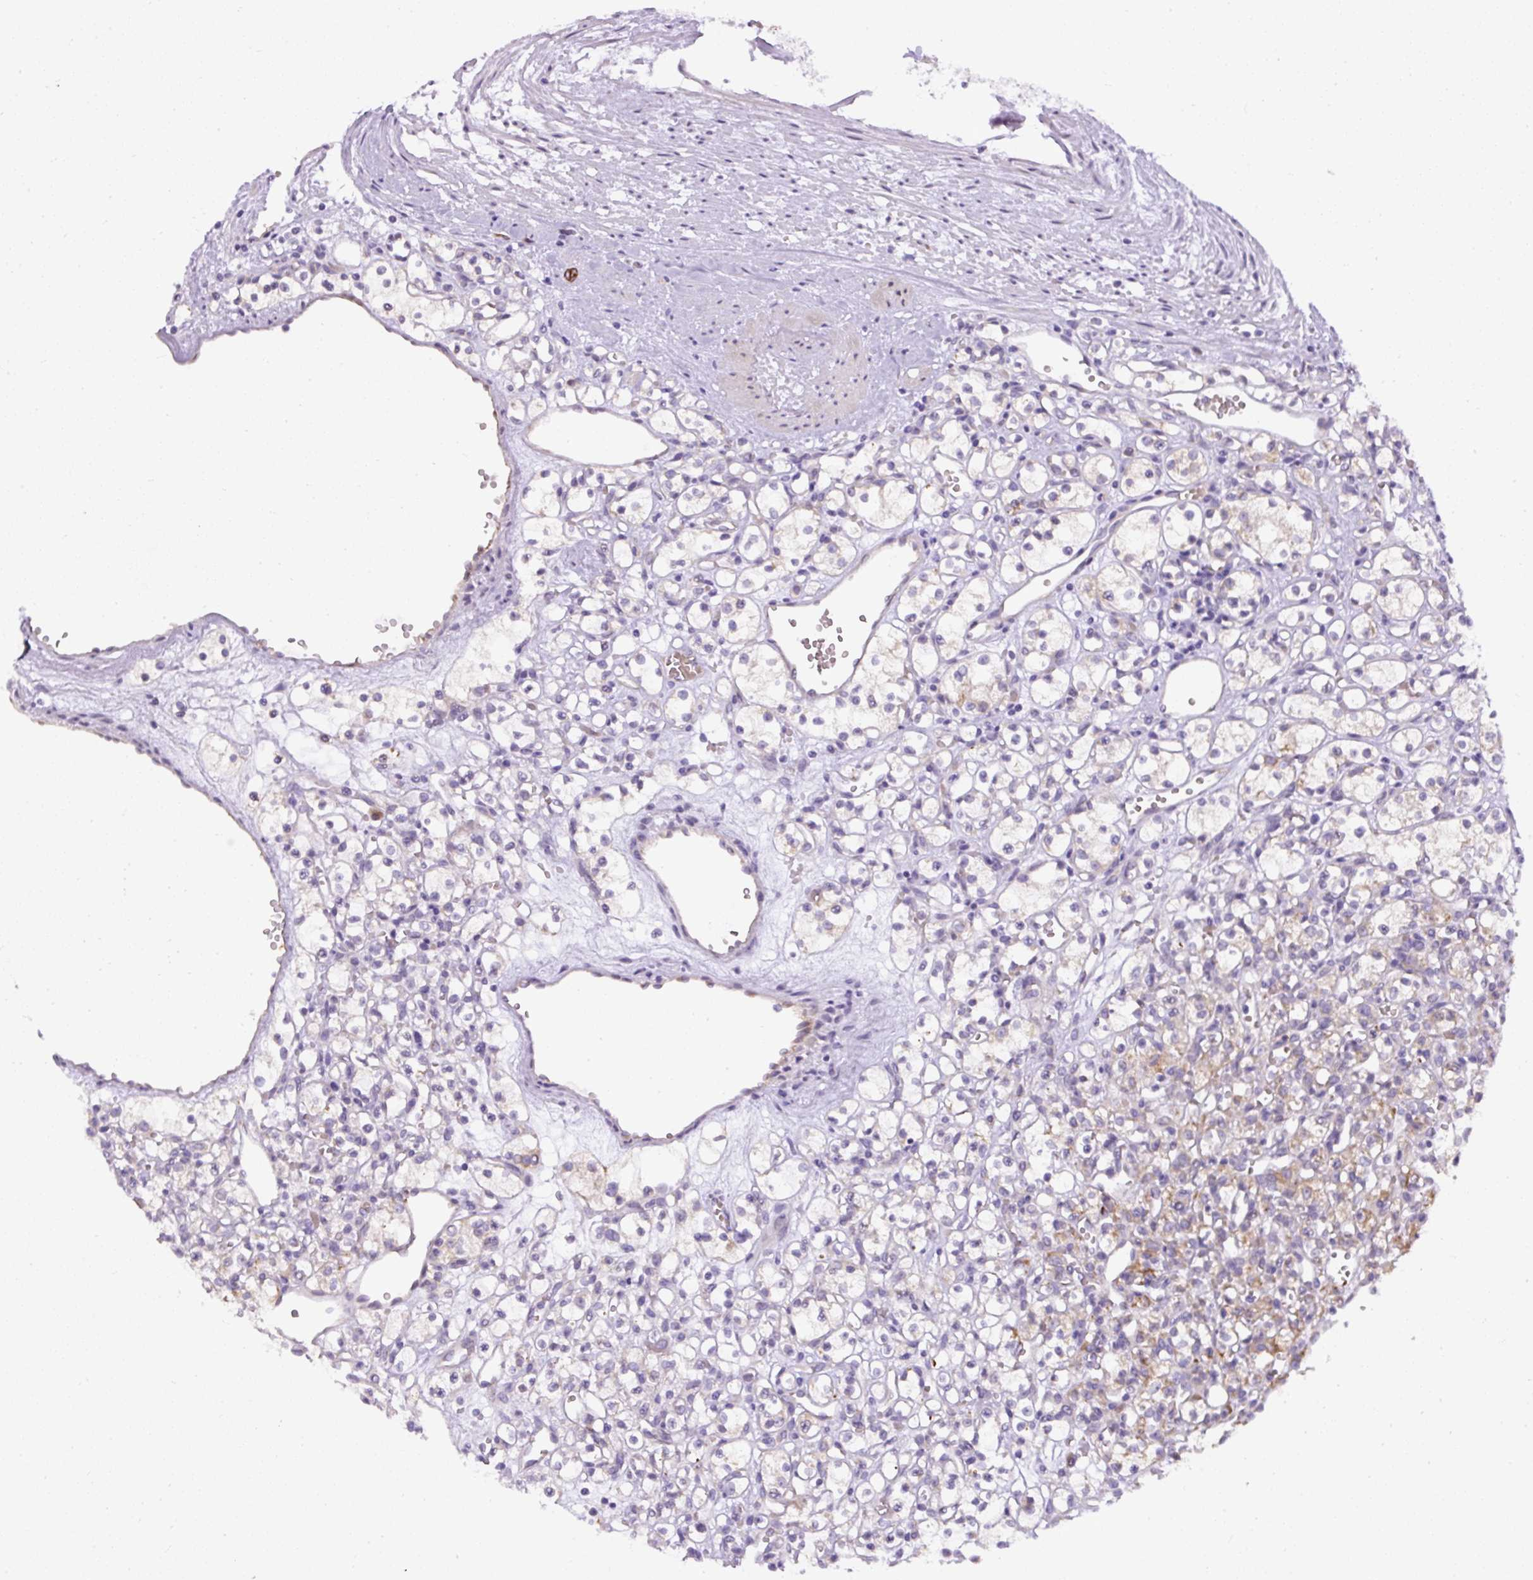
{"staining": {"intensity": "weak", "quantity": "<25%", "location": "cytoplasmic/membranous"}, "tissue": "renal cancer", "cell_type": "Tumor cells", "image_type": "cancer", "snomed": [{"axis": "morphology", "description": "Adenocarcinoma, NOS"}, {"axis": "topography", "description": "Kidney"}], "caption": "Tumor cells show no significant protein expression in adenocarcinoma (renal). Brightfield microscopy of IHC stained with DAB (brown) and hematoxylin (blue), captured at high magnification.", "gene": "FAM149A", "patient": {"sex": "female", "age": 59}}